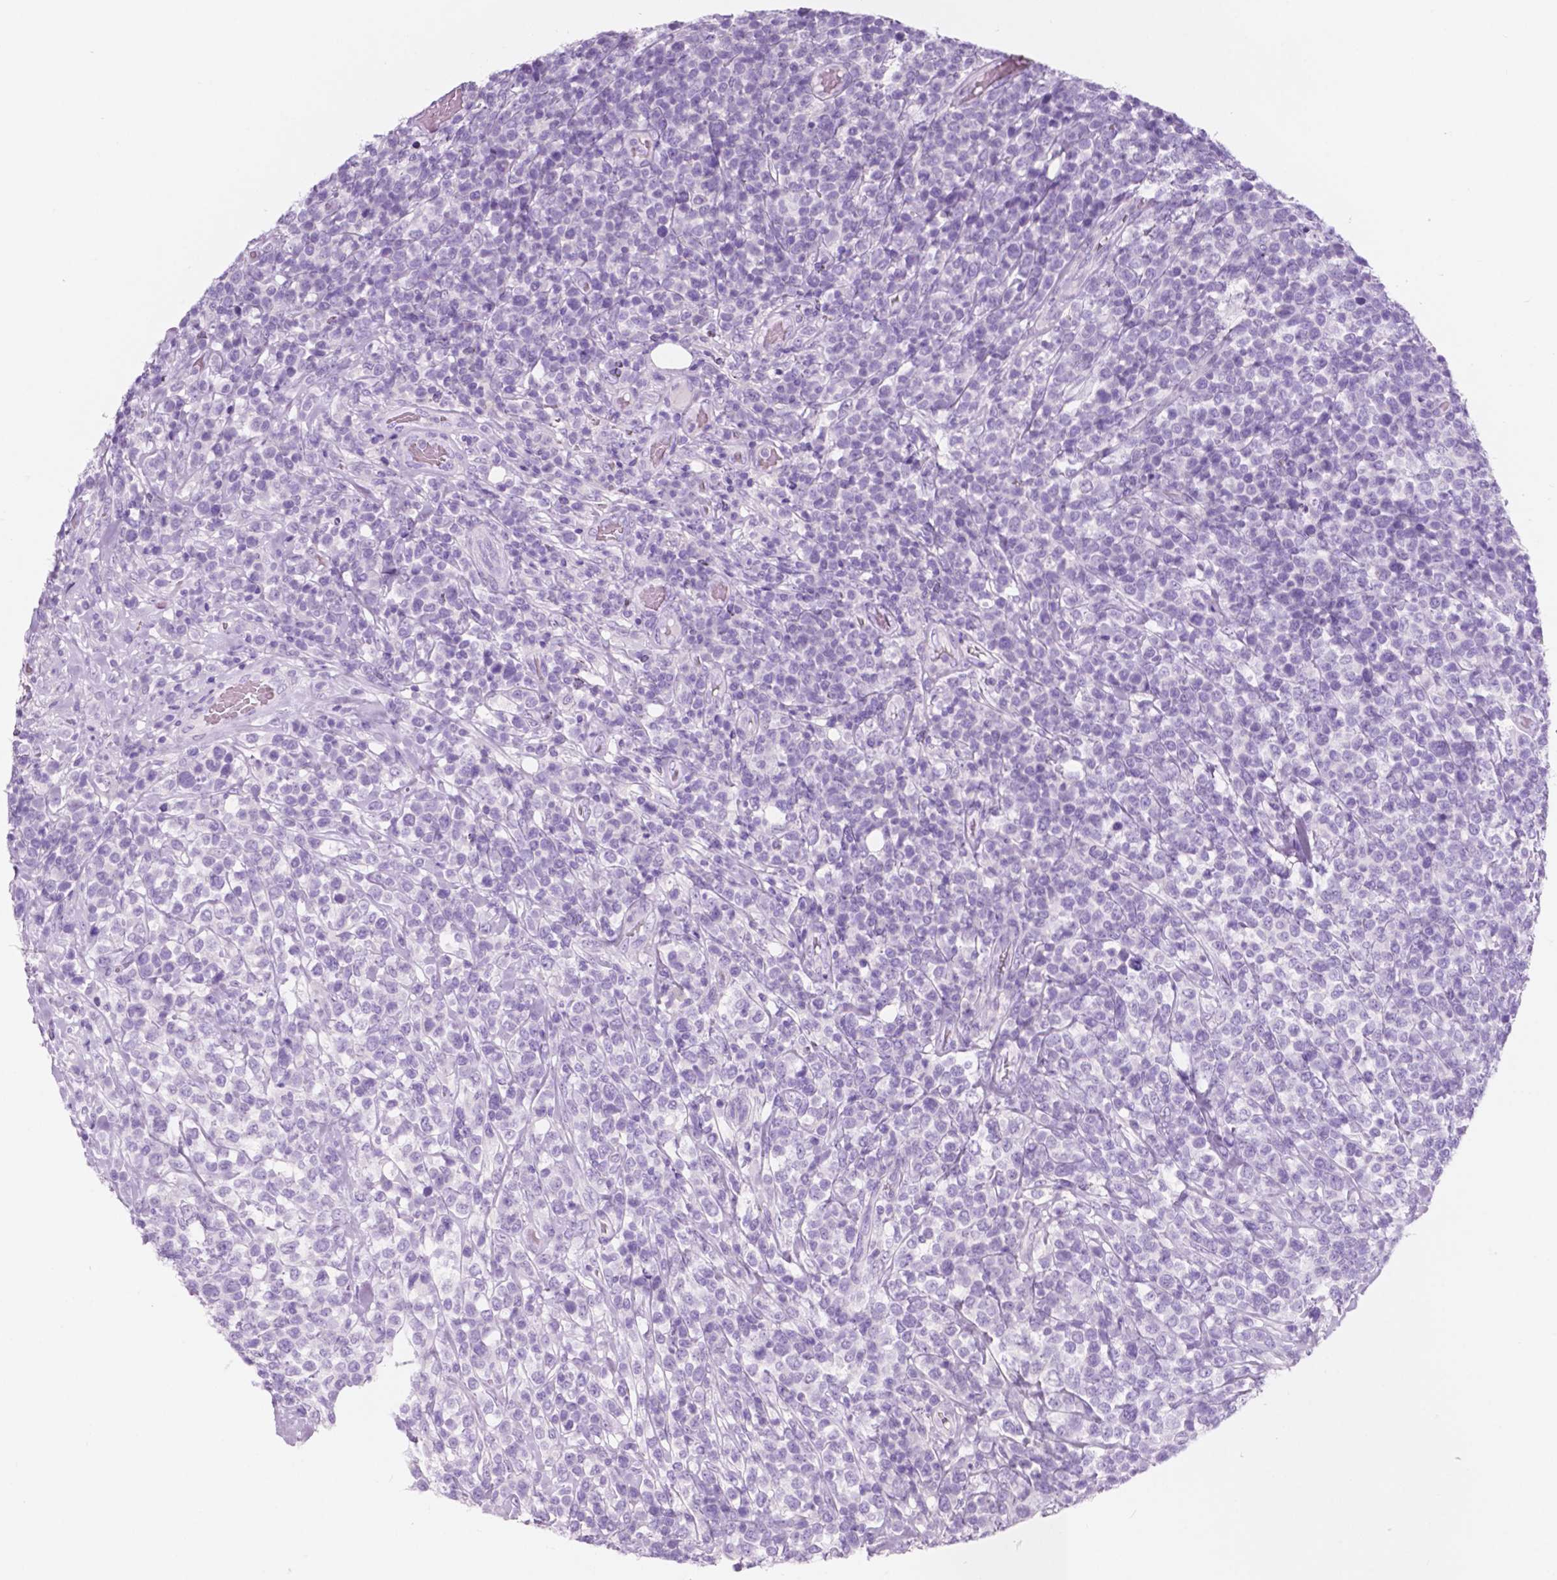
{"staining": {"intensity": "negative", "quantity": "none", "location": "none"}, "tissue": "lymphoma", "cell_type": "Tumor cells", "image_type": "cancer", "snomed": [{"axis": "morphology", "description": "Malignant lymphoma, non-Hodgkin's type, High grade"}, {"axis": "topography", "description": "Soft tissue"}], "caption": "Histopathology image shows no significant protein expression in tumor cells of lymphoma. Nuclei are stained in blue.", "gene": "CUZD1", "patient": {"sex": "female", "age": 56}}